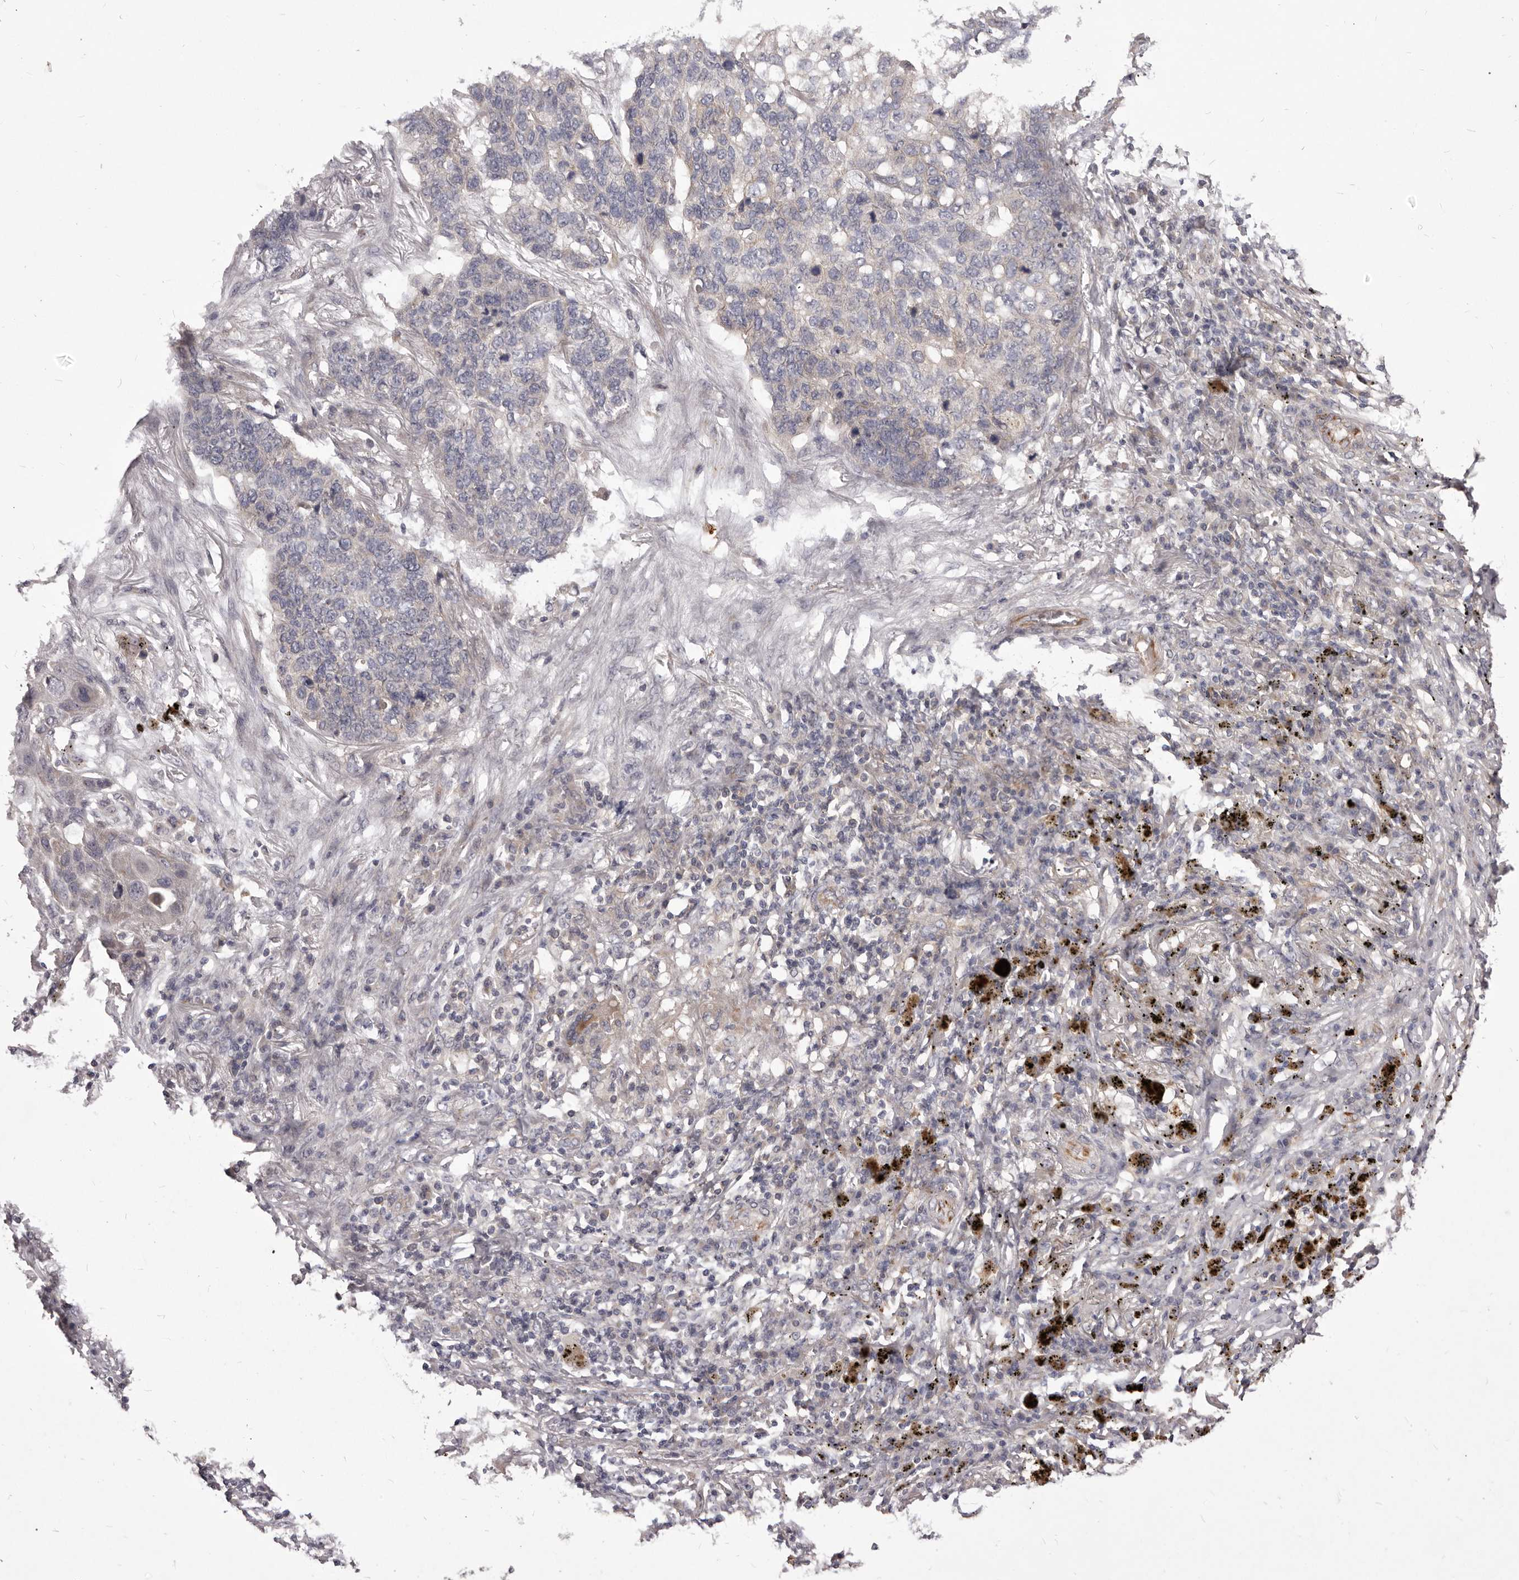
{"staining": {"intensity": "negative", "quantity": "none", "location": "none"}, "tissue": "lung cancer", "cell_type": "Tumor cells", "image_type": "cancer", "snomed": [{"axis": "morphology", "description": "Squamous cell carcinoma, NOS"}, {"axis": "topography", "description": "Lung"}], "caption": "There is no significant expression in tumor cells of lung squamous cell carcinoma.", "gene": "PNRC1", "patient": {"sex": "female", "age": 63}}